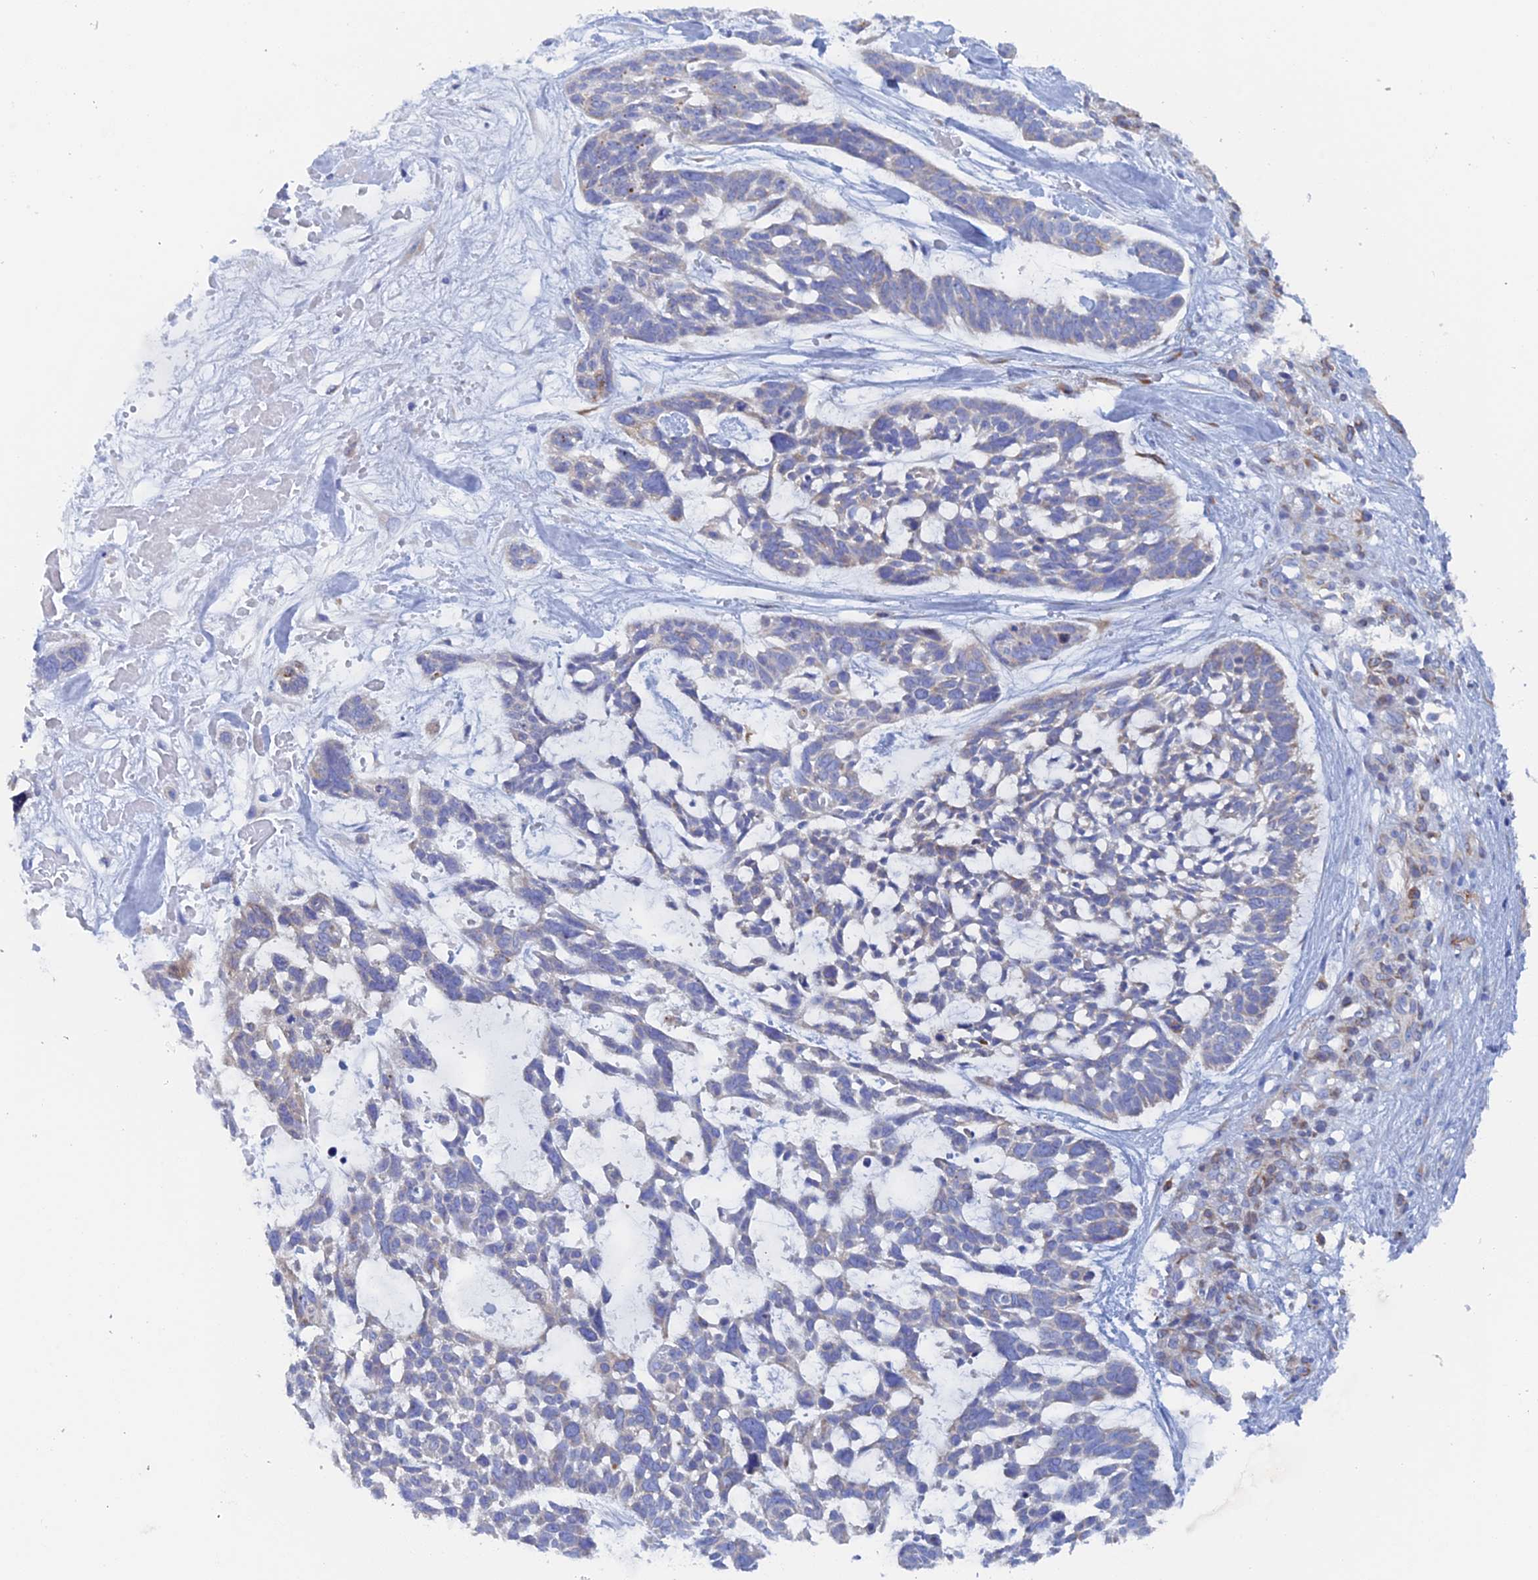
{"staining": {"intensity": "negative", "quantity": "none", "location": "none"}, "tissue": "skin cancer", "cell_type": "Tumor cells", "image_type": "cancer", "snomed": [{"axis": "morphology", "description": "Basal cell carcinoma"}, {"axis": "topography", "description": "Skin"}], "caption": "Immunohistochemical staining of human skin cancer displays no significant staining in tumor cells. (Stains: DAB (3,3'-diaminobenzidine) IHC with hematoxylin counter stain, Microscopy: brightfield microscopy at high magnification).", "gene": "COG7", "patient": {"sex": "male", "age": 88}}